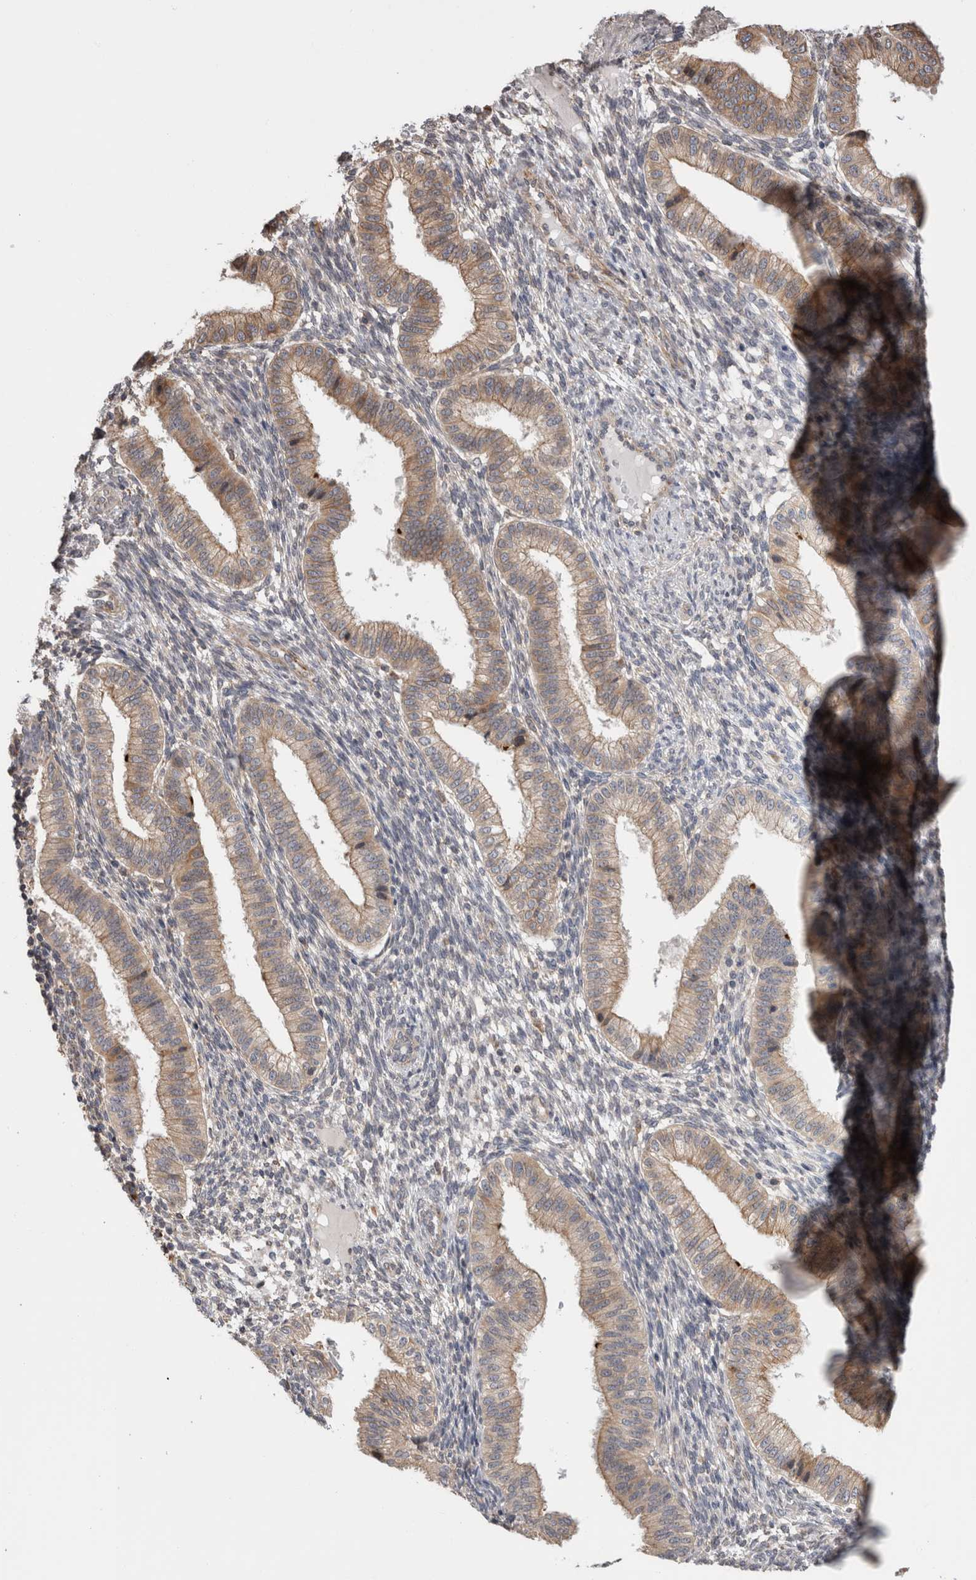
{"staining": {"intensity": "negative", "quantity": "none", "location": "none"}, "tissue": "endometrium", "cell_type": "Cells in endometrial stroma", "image_type": "normal", "snomed": [{"axis": "morphology", "description": "Normal tissue, NOS"}, {"axis": "topography", "description": "Endometrium"}], "caption": "This photomicrograph is of benign endometrium stained with immunohistochemistry to label a protein in brown with the nuclei are counter-stained blue. There is no expression in cells in endometrial stroma.", "gene": "SMAP2", "patient": {"sex": "female", "age": 39}}